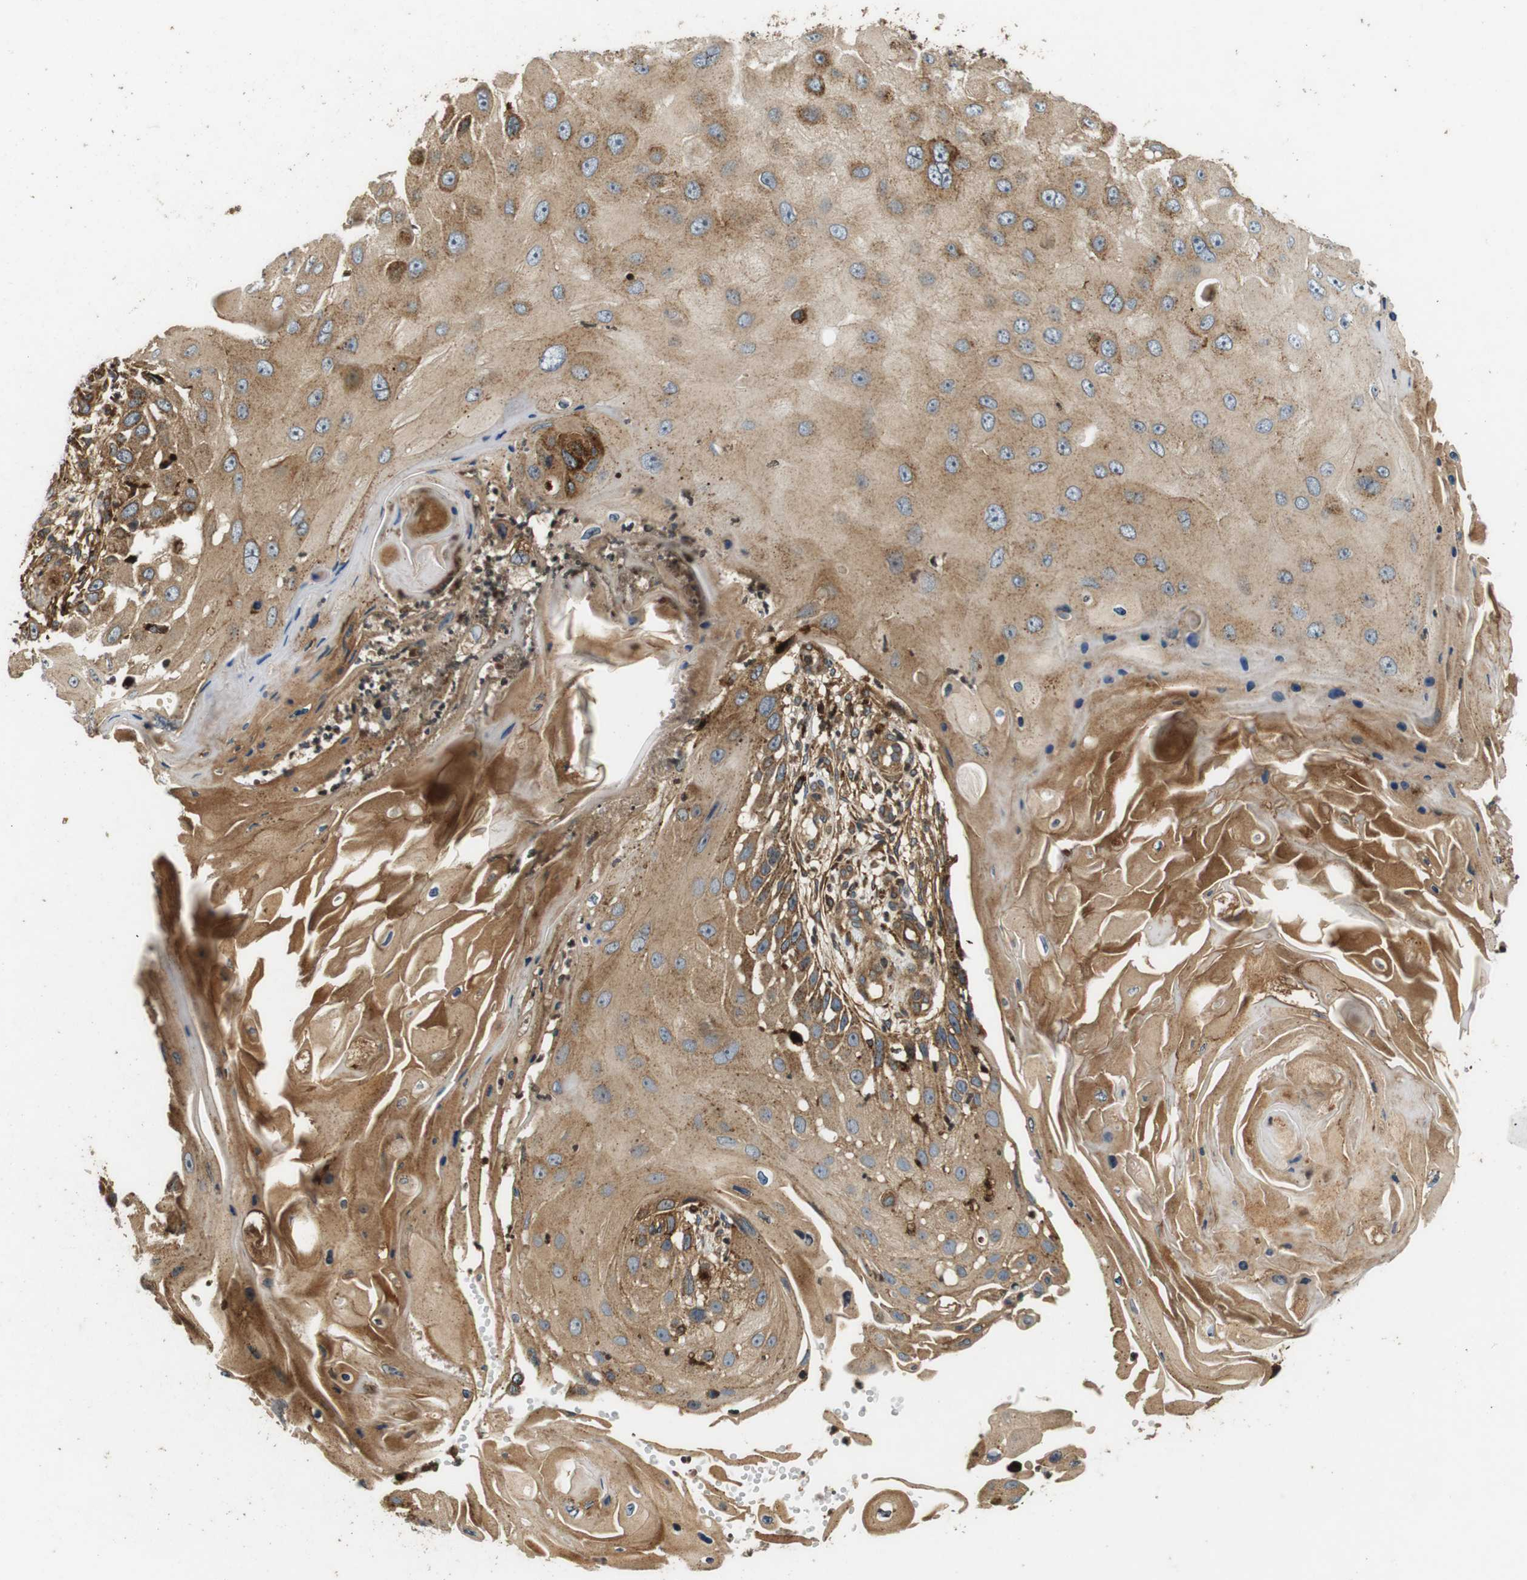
{"staining": {"intensity": "moderate", "quantity": ">75%", "location": "cytoplasmic/membranous"}, "tissue": "skin cancer", "cell_type": "Tumor cells", "image_type": "cancer", "snomed": [{"axis": "morphology", "description": "Squamous cell carcinoma, NOS"}, {"axis": "topography", "description": "Skin"}], "caption": "DAB (3,3'-diaminobenzidine) immunohistochemical staining of squamous cell carcinoma (skin) demonstrates moderate cytoplasmic/membranous protein positivity in approximately >75% of tumor cells.", "gene": "TXNRD1", "patient": {"sex": "female", "age": 44}}